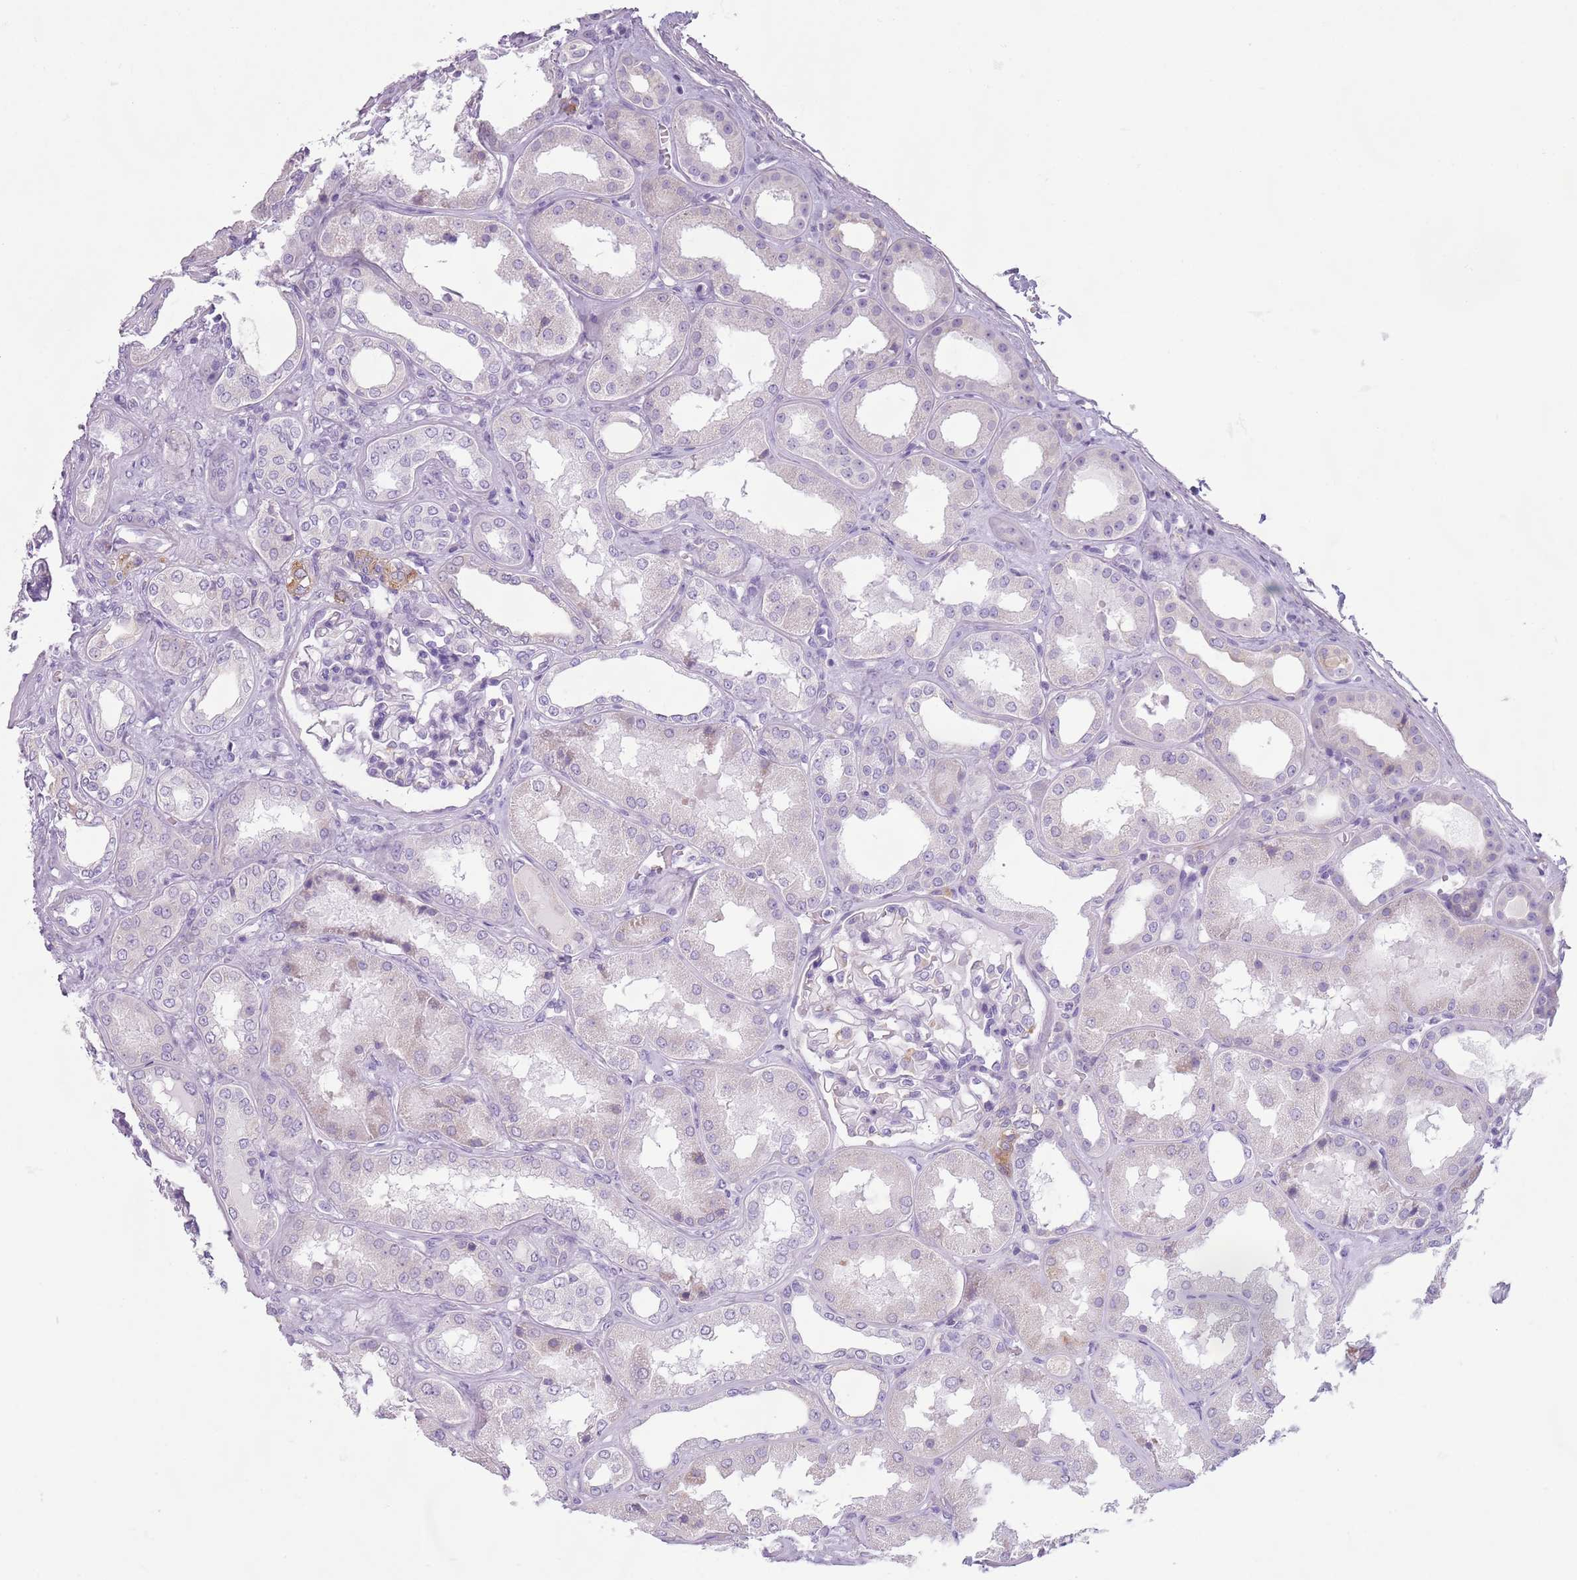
{"staining": {"intensity": "negative", "quantity": "none", "location": "none"}, "tissue": "kidney", "cell_type": "Cells in glomeruli", "image_type": "normal", "snomed": [{"axis": "morphology", "description": "Normal tissue, NOS"}, {"axis": "topography", "description": "Kidney"}], "caption": "Immunohistochemistry (IHC) image of normal kidney stained for a protein (brown), which exhibits no staining in cells in glomeruli.", "gene": "HYOU1", "patient": {"sex": "female", "age": 56}}